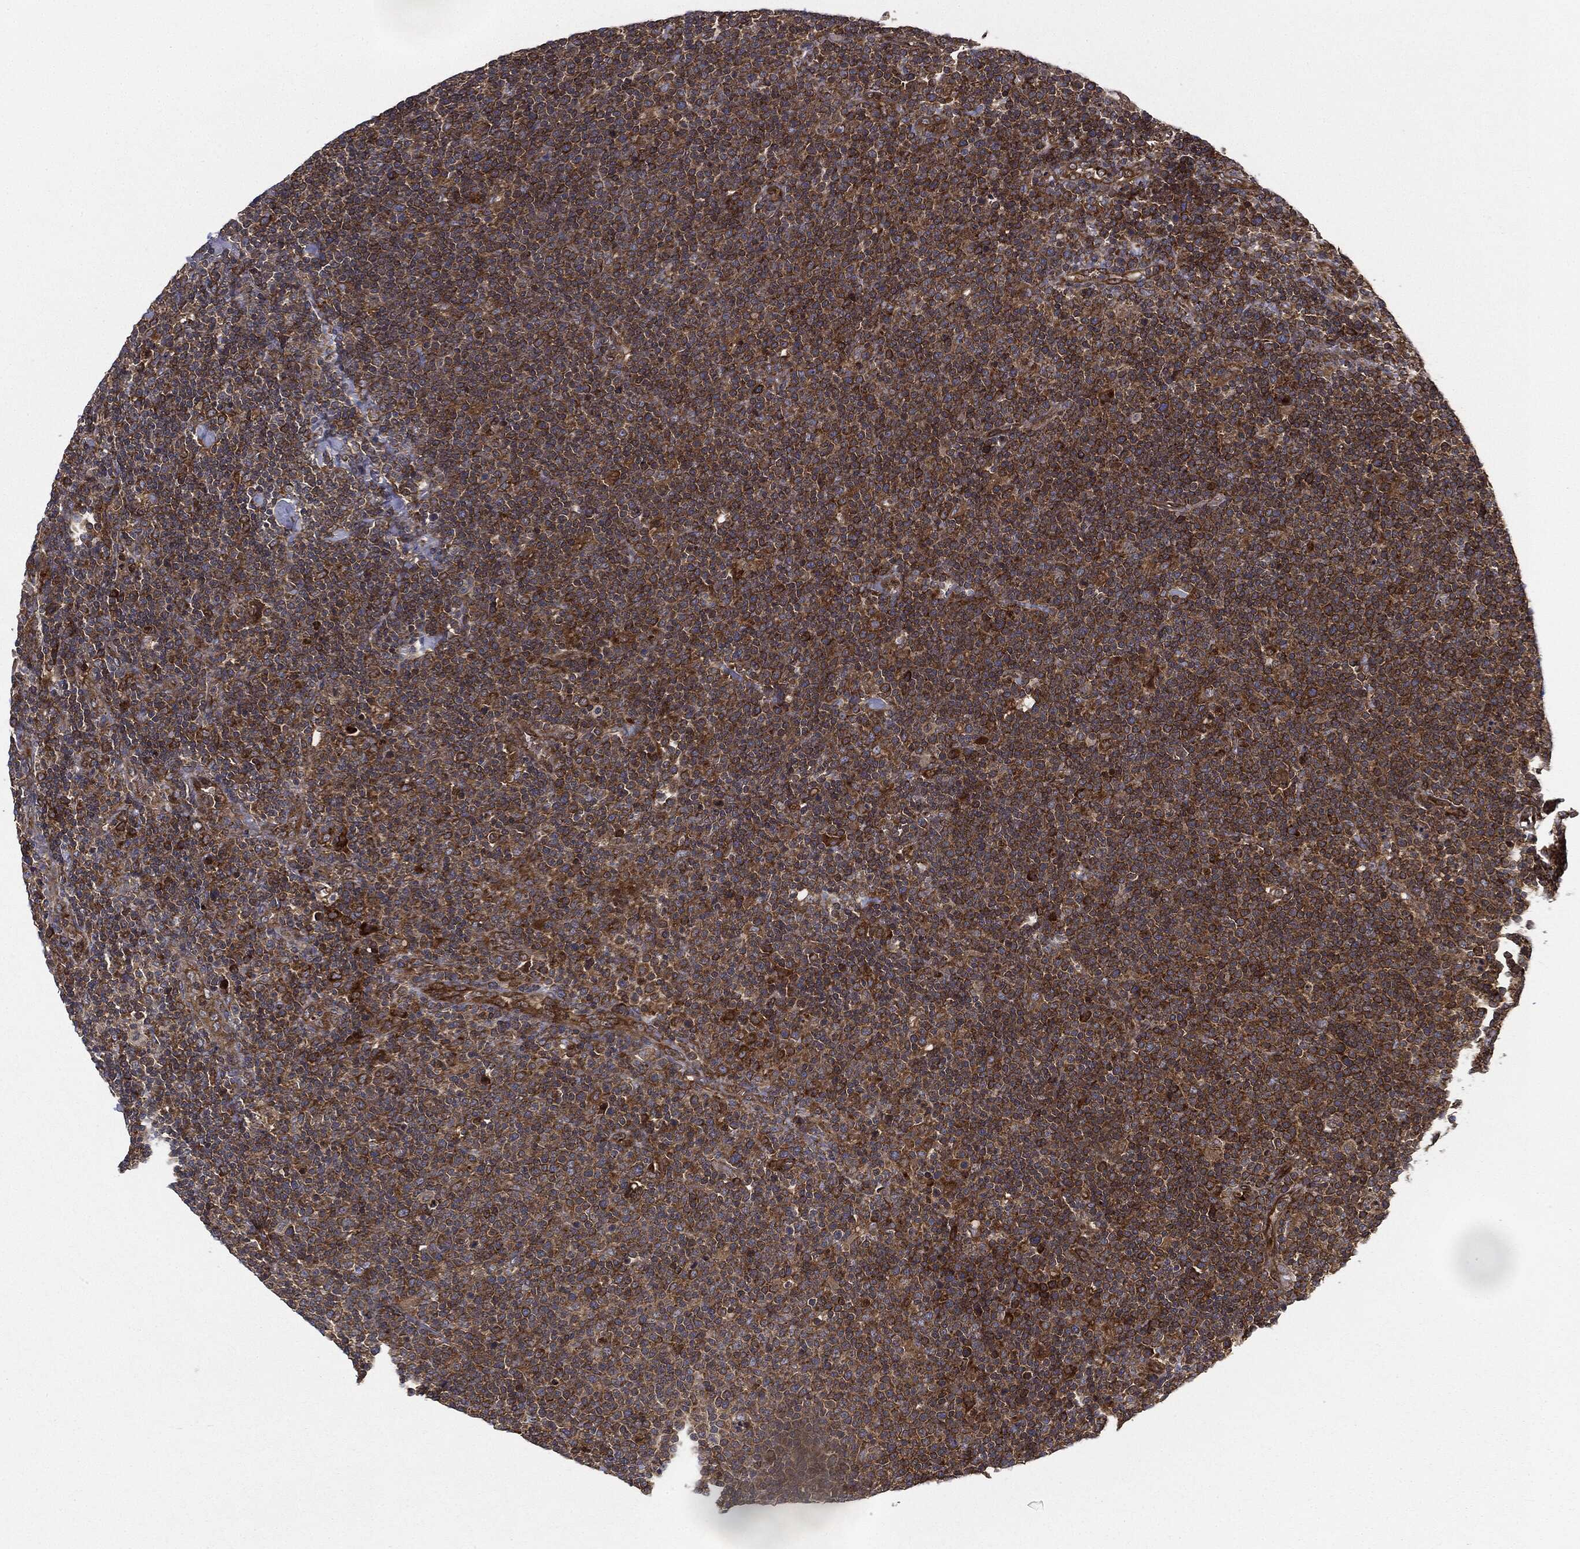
{"staining": {"intensity": "strong", "quantity": "25%-75%", "location": "cytoplasmic/membranous"}, "tissue": "lymphoma", "cell_type": "Tumor cells", "image_type": "cancer", "snomed": [{"axis": "morphology", "description": "Malignant lymphoma, non-Hodgkin's type, High grade"}, {"axis": "topography", "description": "Lymph node"}], "caption": "Protein analysis of malignant lymphoma, non-Hodgkin's type (high-grade) tissue exhibits strong cytoplasmic/membranous staining in approximately 25%-75% of tumor cells. The protein of interest is stained brown, and the nuclei are stained in blue (DAB IHC with brightfield microscopy, high magnification).", "gene": "EIF2AK2", "patient": {"sex": "male", "age": 61}}